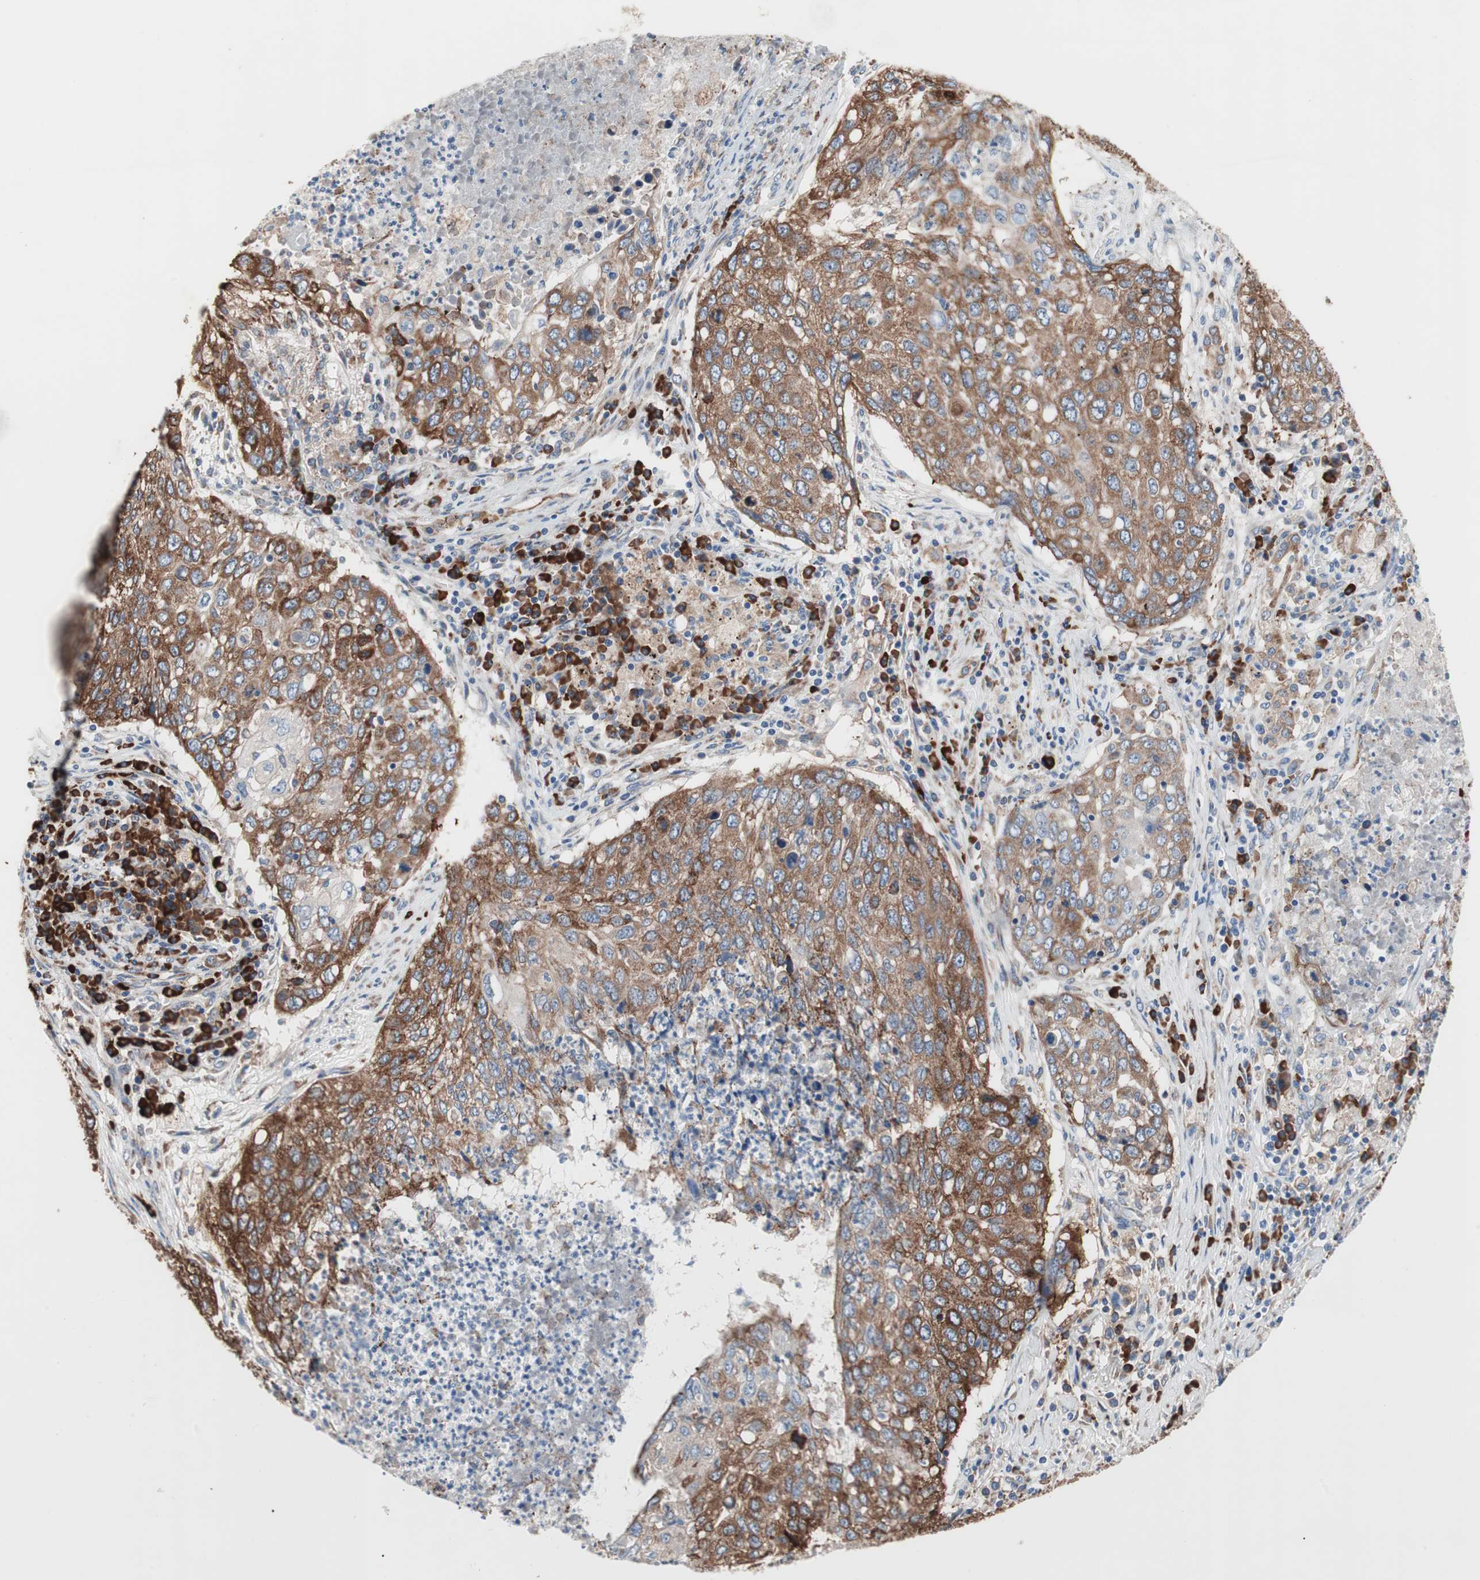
{"staining": {"intensity": "strong", "quantity": ">75%", "location": "cytoplasmic/membranous"}, "tissue": "lung cancer", "cell_type": "Tumor cells", "image_type": "cancer", "snomed": [{"axis": "morphology", "description": "Squamous cell carcinoma, NOS"}, {"axis": "topography", "description": "Lung"}], "caption": "Lung cancer tissue reveals strong cytoplasmic/membranous expression in about >75% of tumor cells The staining was performed using DAB to visualize the protein expression in brown, while the nuclei were stained in blue with hematoxylin (Magnification: 20x).", "gene": "SLC27A4", "patient": {"sex": "female", "age": 63}}